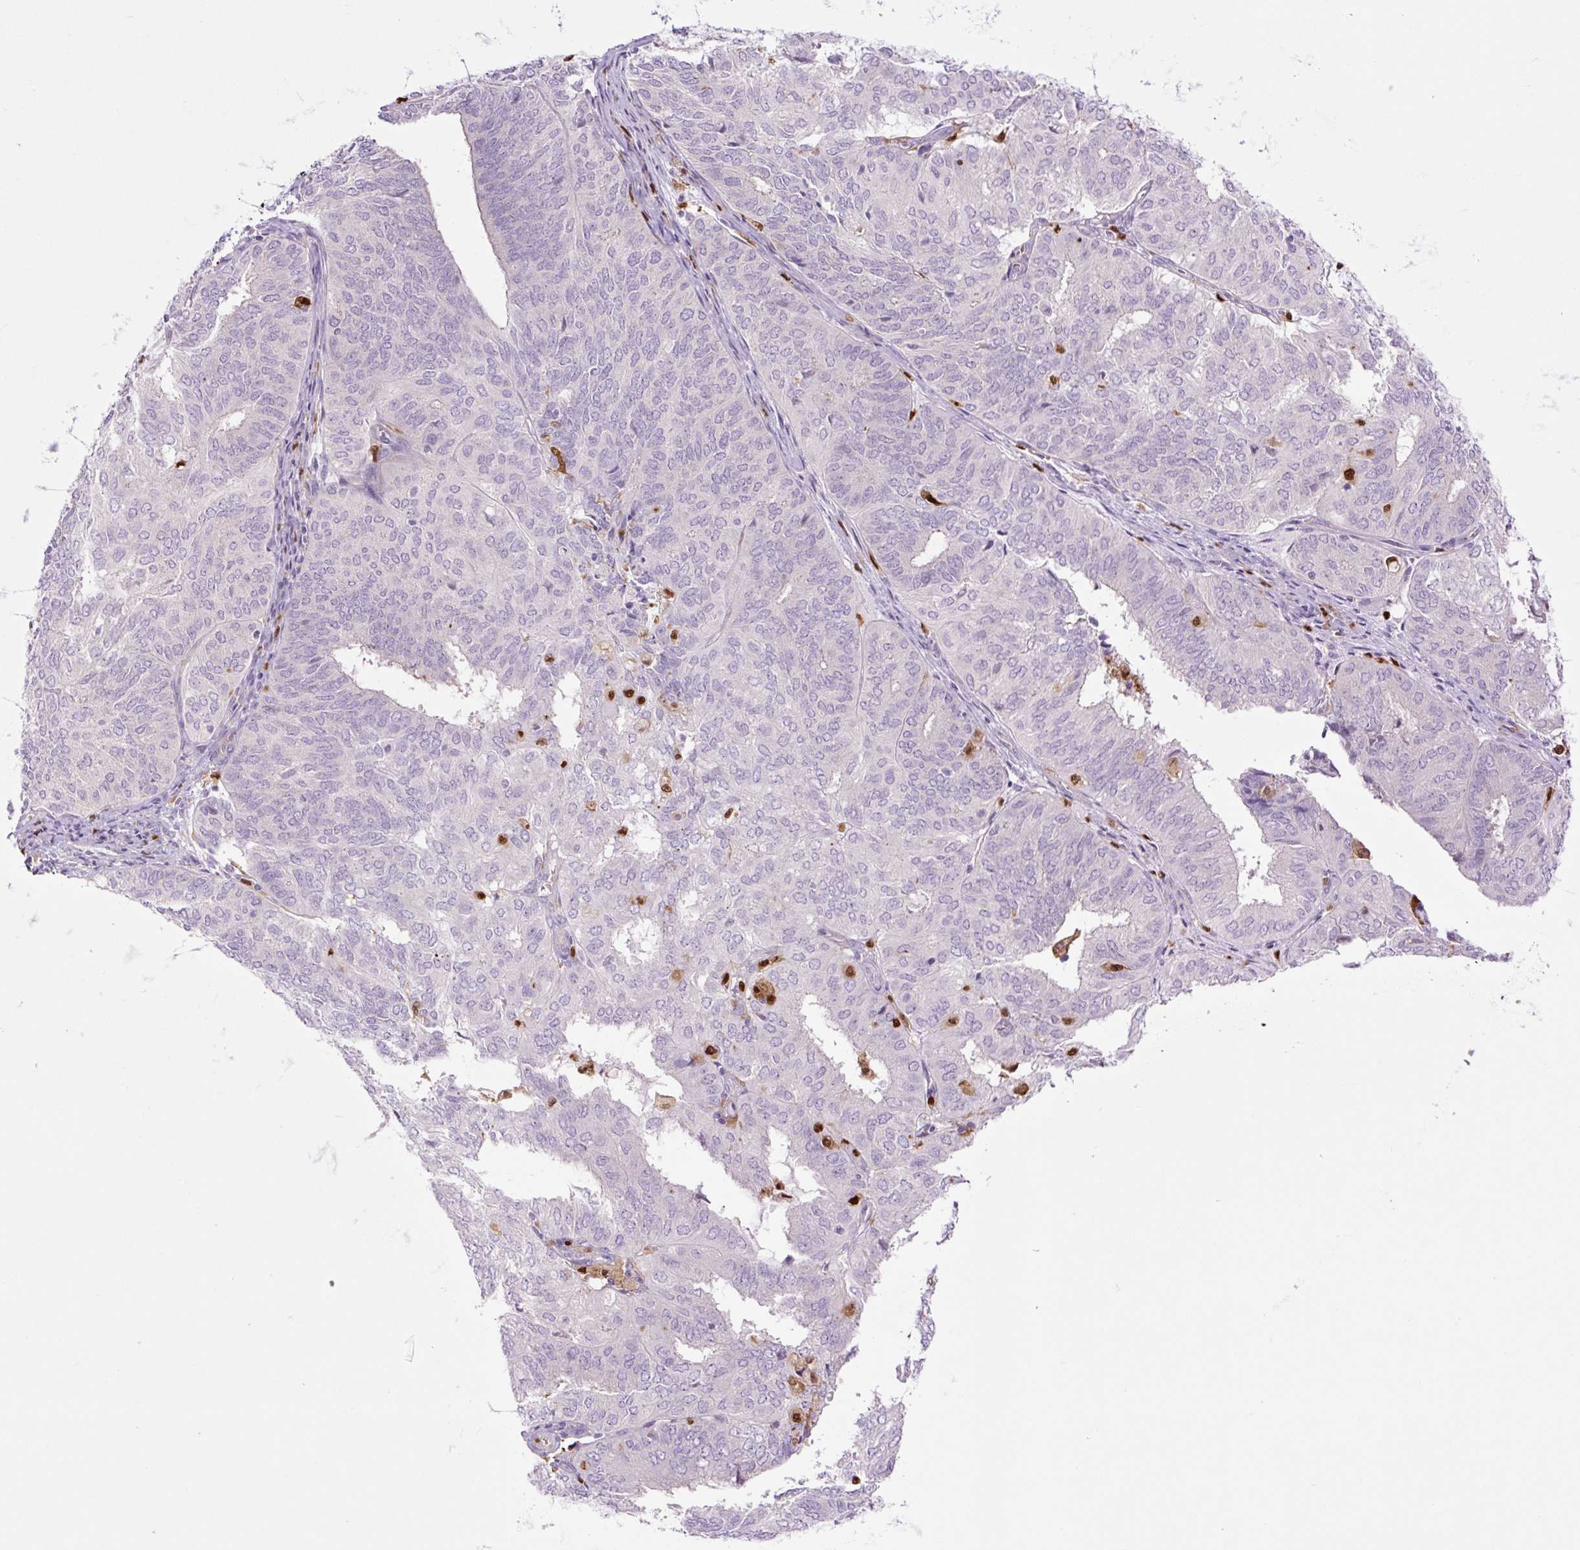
{"staining": {"intensity": "negative", "quantity": "none", "location": "none"}, "tissue": "endometrial cancer", "cell_type": "Tumor cells", "image_type": "cancer", "snomed": [{"axis": "morphology", "description": "Adenocarcinoma, NOS"}, {"axis": "topography", "description": "Uterus"}], "caption": "High magnification brightfield microscopy of endometrial adenocarcinoma stained with DAB (brown) and counterstained with hematoxylin (blue): tumor cells show no significant expression. The staining is performed using DAB brown chromogen with nuclei counter-stained in using hematoxylin.", "gene": "SPI1", "patient": {"sex": "female", "age": 60}}